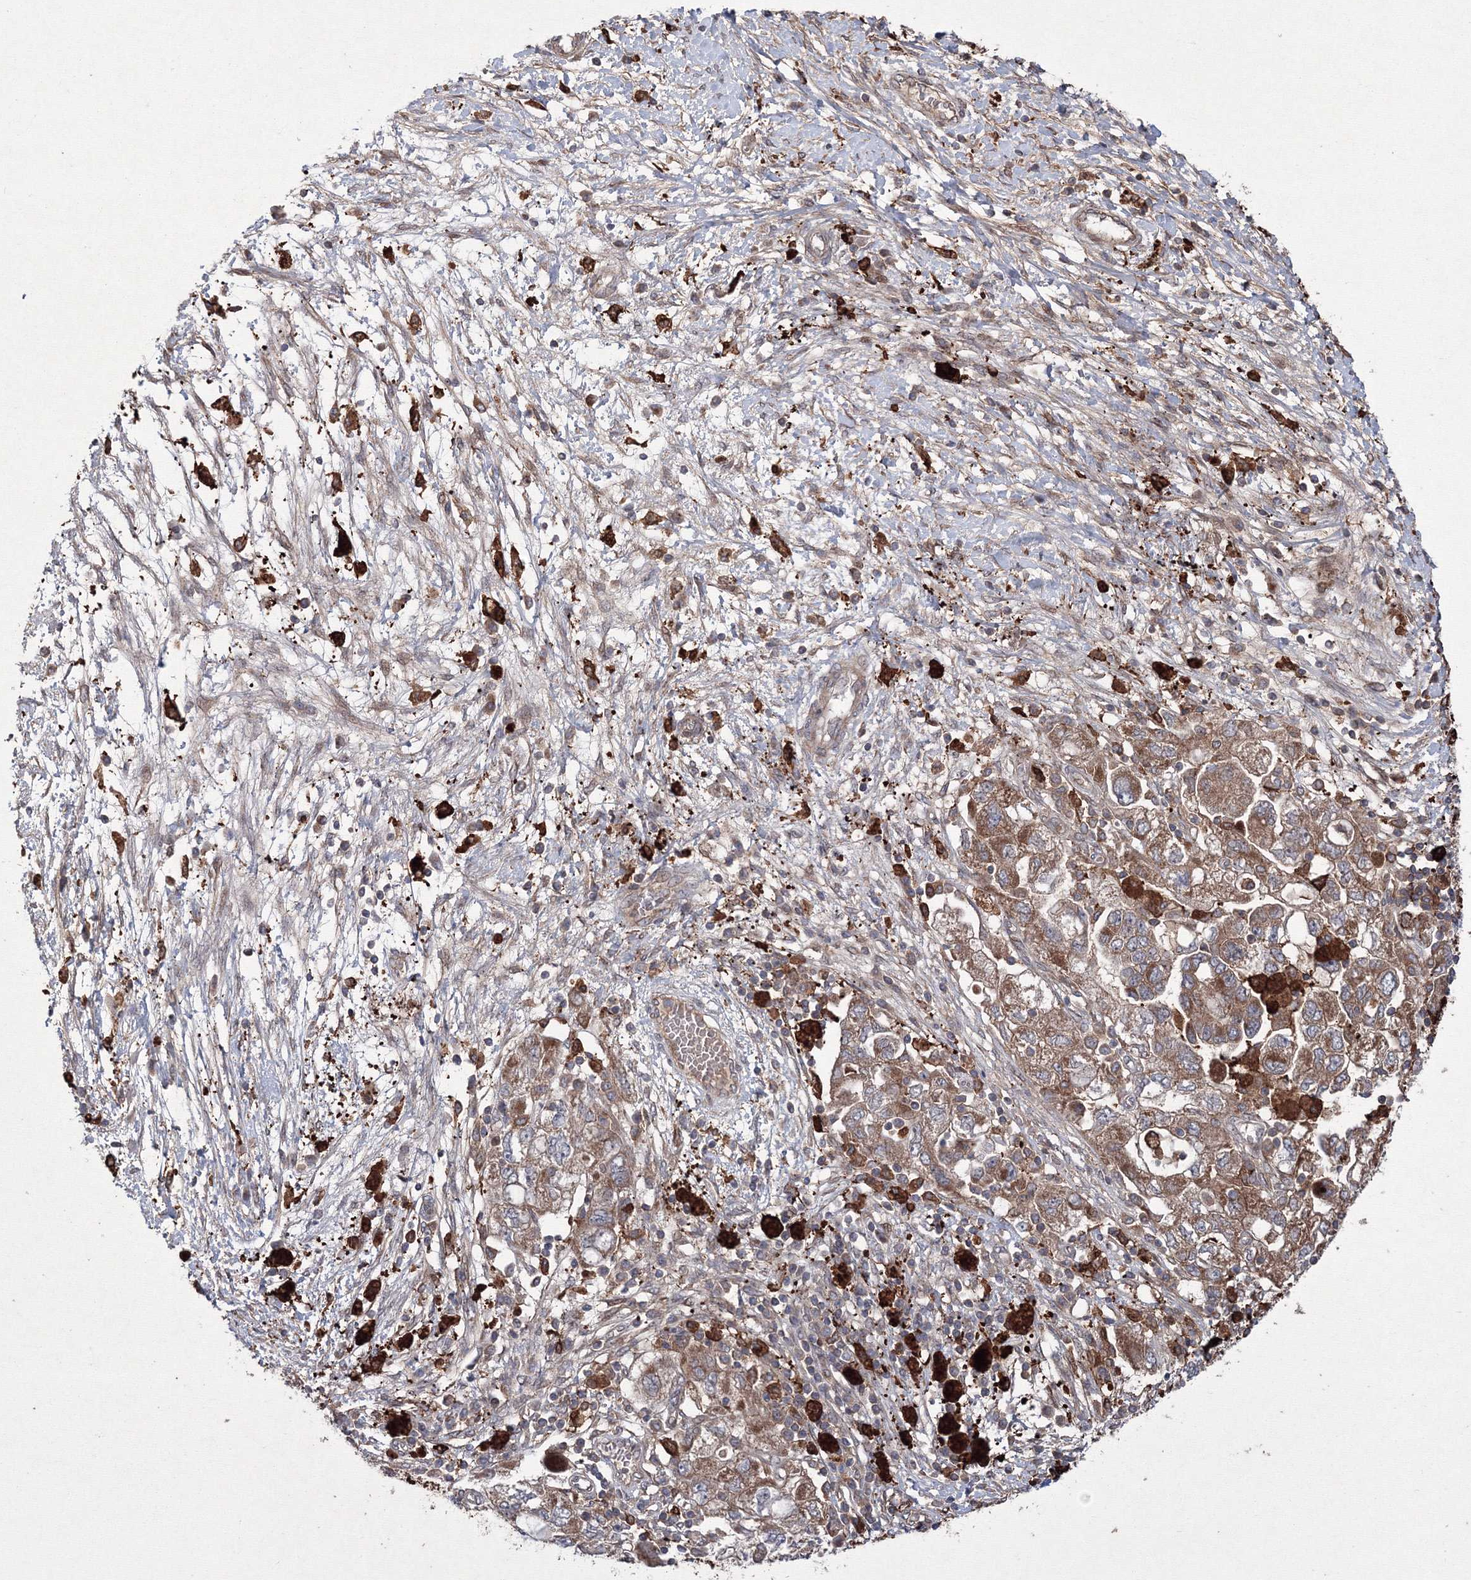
{"staining": {"intensity": "moderate", "quantity": ">75%", "location": "cytoplasmic/membranous"}, "tissue": "ovarian cancer", "cell_type": "Tumor cells", "image_type": "cancer", "snomed": [{"axis": "morphology", "description": "Carcinoma, NOS"}, {"axis": "morphology", "description": "Cystadenocarcinoma, serous, NOS"}, {"axis": "topography", "description": "Ovary"}], "caption": "The image reveals staining of ovarian cancer (serous cystadenocarcinoma), revealing moderate cytoplasmic/membranous protein positivity (brown color) within tumor cells.", "gene": "RANBP3L", "patient": {"sex": "female", "age": 69}}